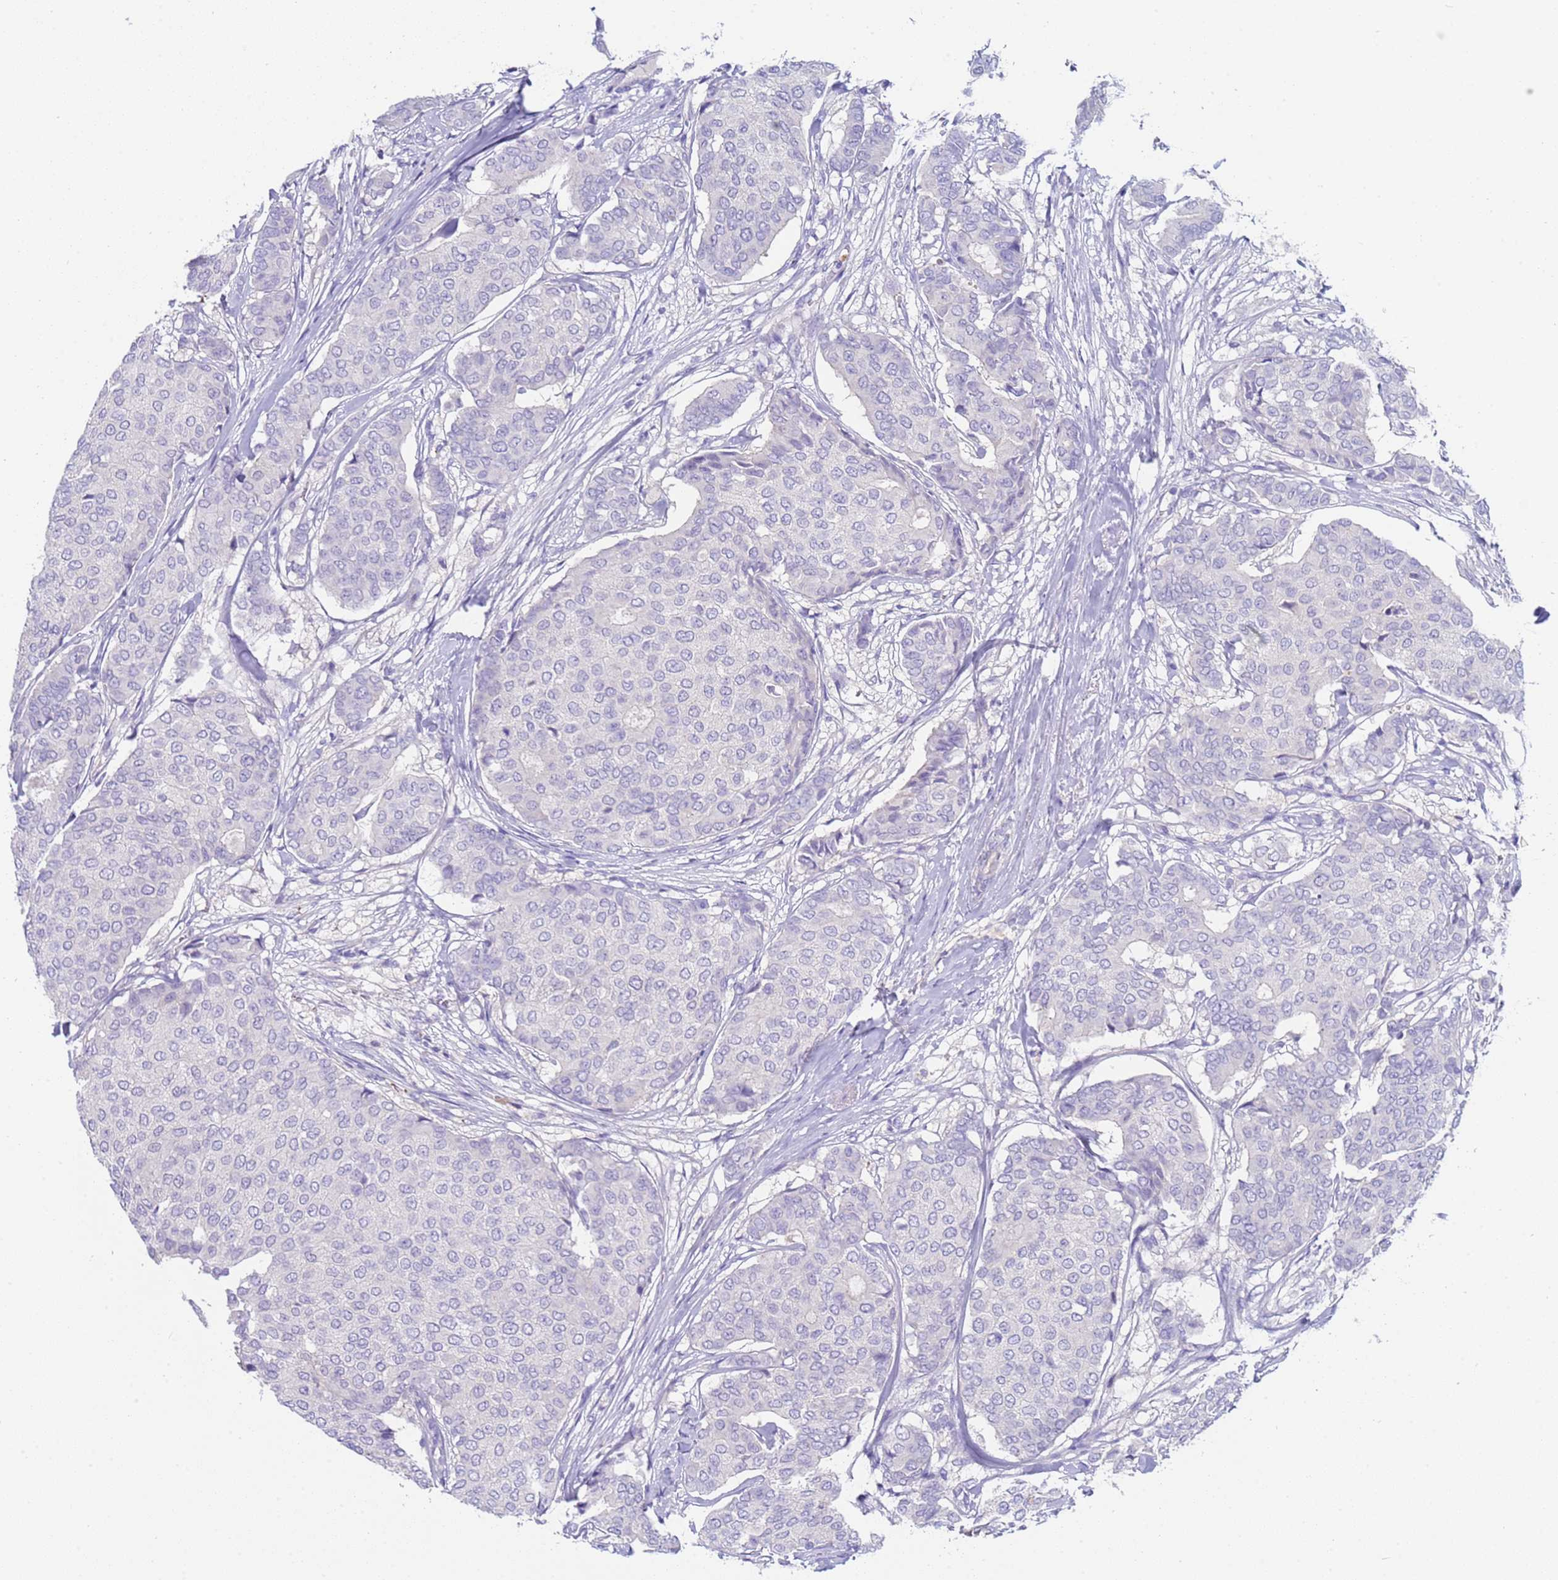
{"staining": {"intensity": "negative", "quantity": "none", "location": "none"}, "tissue": "breast cancer", "cell_type": "Tumor cells", "image_type": "cancer", "snomed": [{"axis": "morphology", "description": "Duct carcinoma"}, {"axis": "topography", "description": "Breast"}], "caption": "IHC histopathology image of human breast intraductal carcinoma stained for a protein (brown), which shows no positivity in tumor cells.", "gene": "C4orf46", "patient": {"sex": "female", "age": 75}}